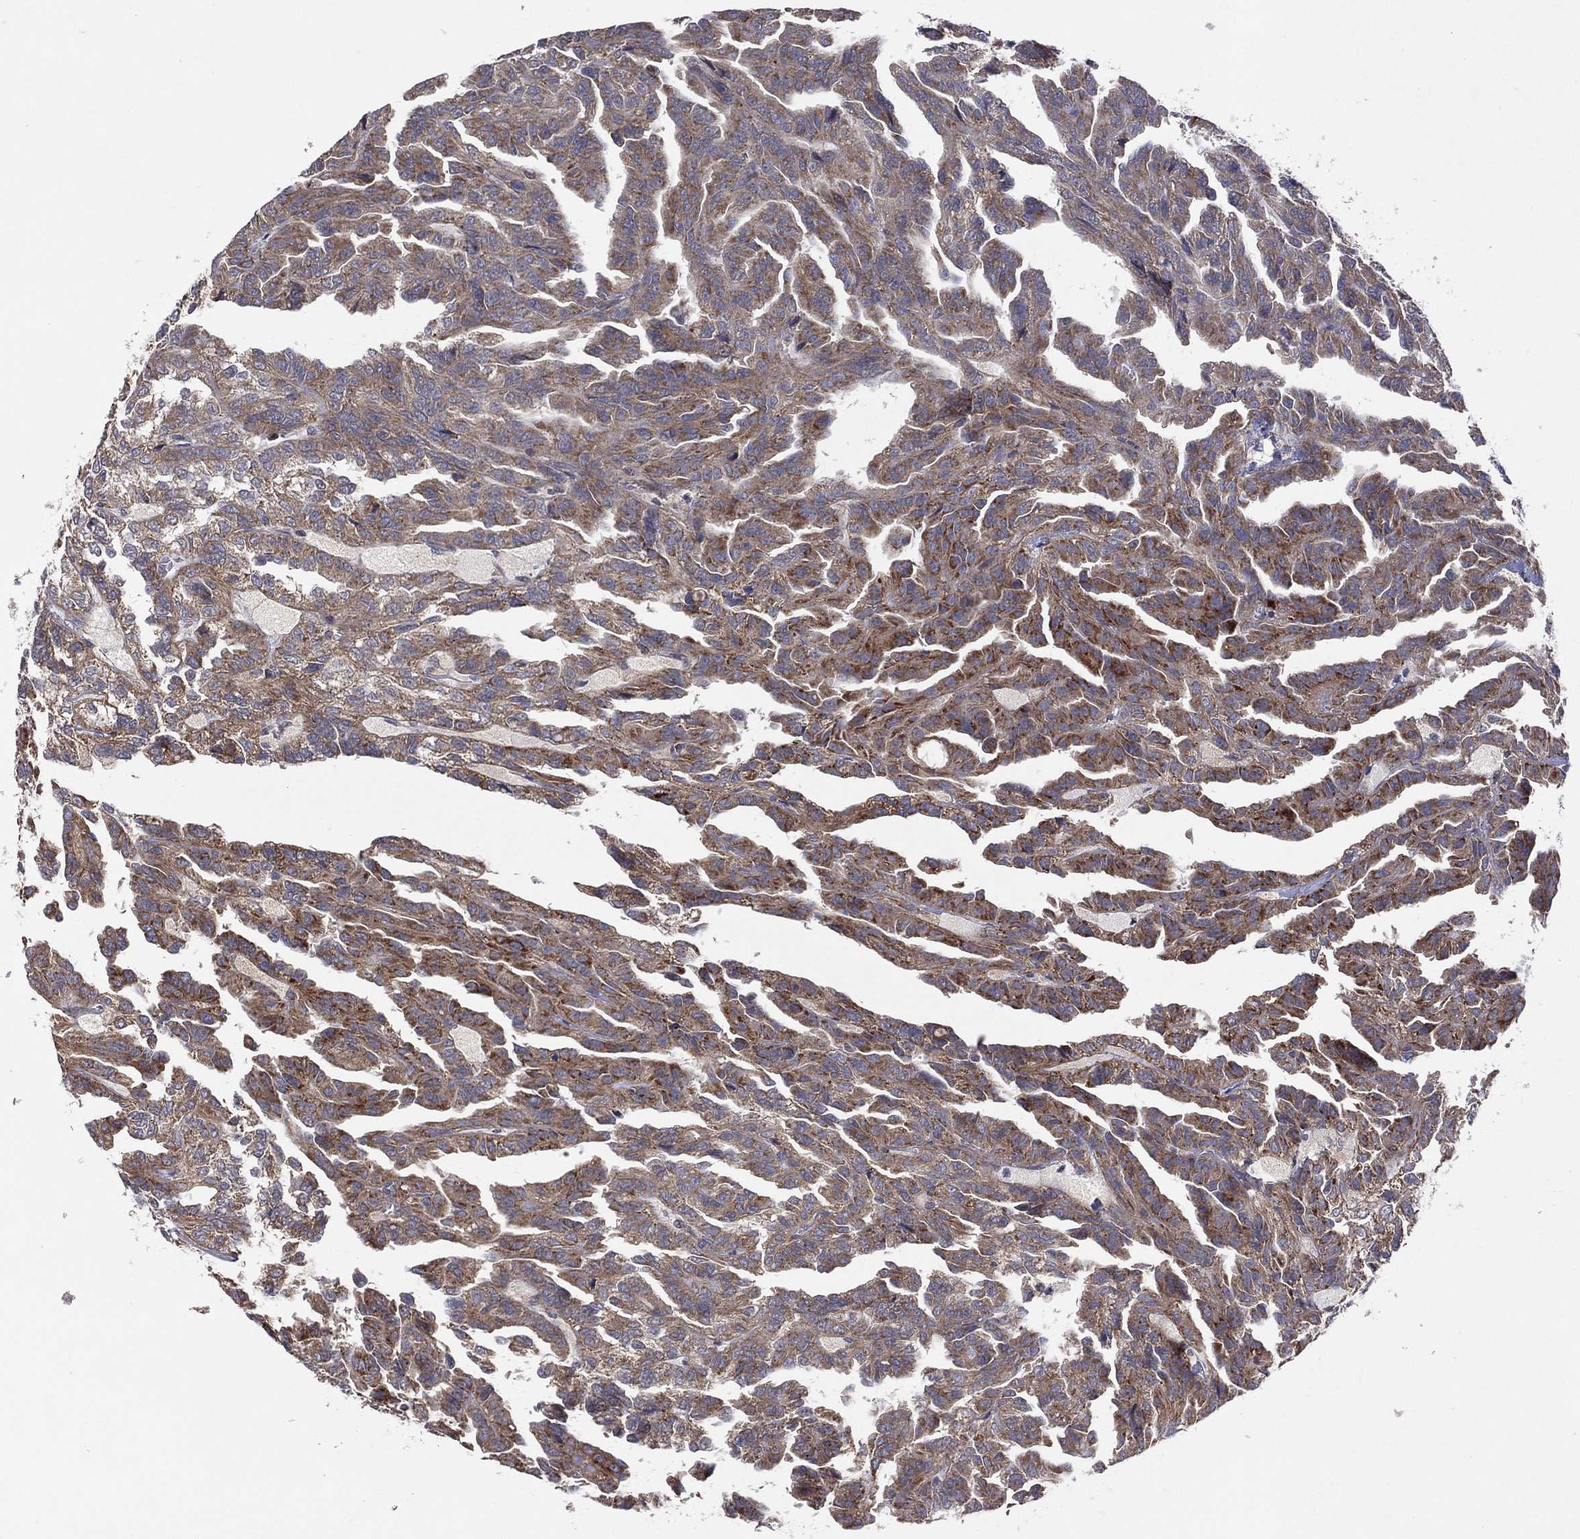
{"staining": {"intensity": "strong", "quantity": "25%-75%", "location": "cytoplasmic/membranous"}, "tissue": "renal cancer", "cell_type": "Tumor cells", "image_type": "cancer", "snomed": [{"axis": "morphology", "description": "Adenocarcinoma, NOS"}, {"axis": "topography", "description": "Kidney"}], "caption": "Adenocarcinoma (renal) tissue reveals strong cytoplasmic/membranous positivity in approximately 25%-75% of tumor cells, visualized by immunohistochemistry.", "gene": "STARD3", "patient": {"sex": "male", "age": 79}}